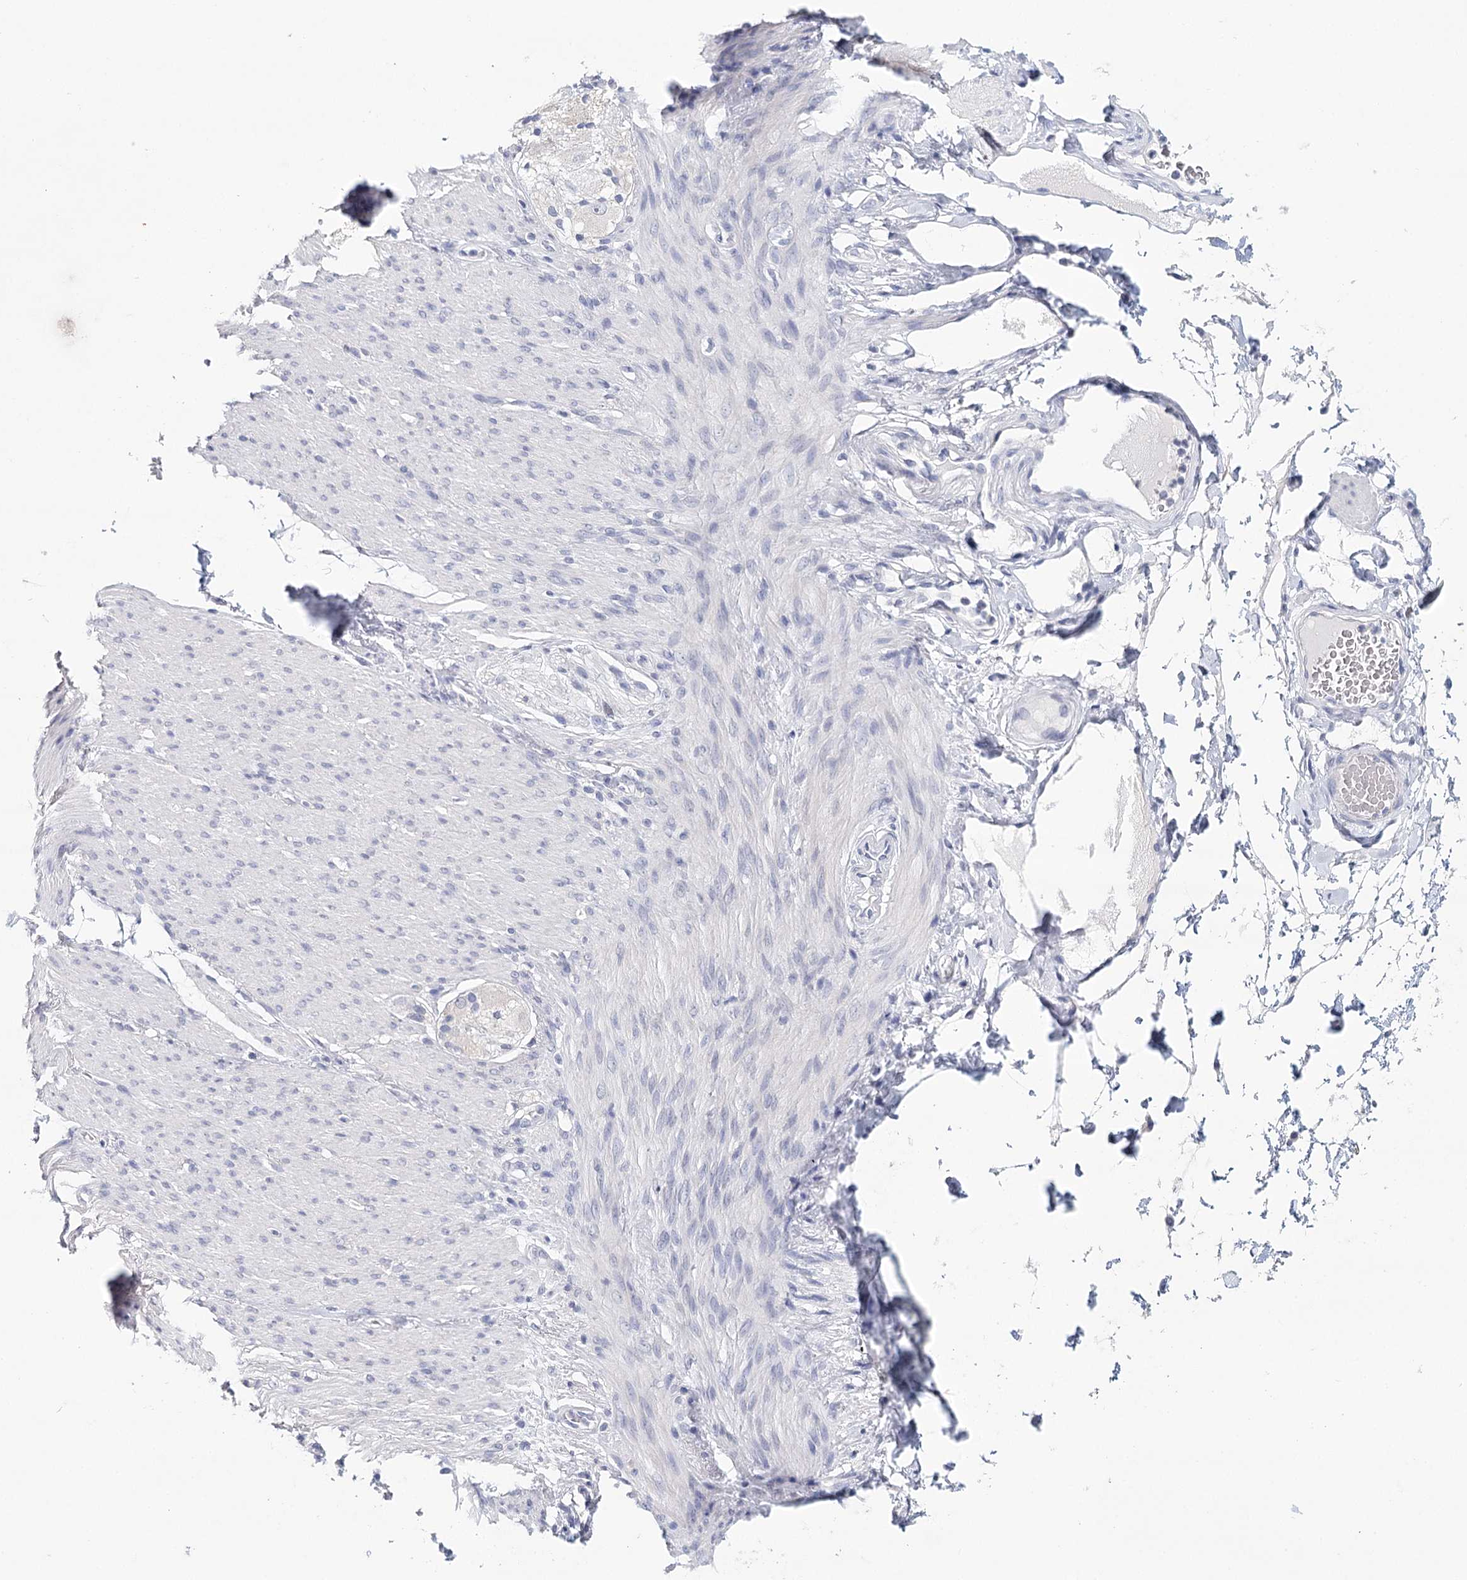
{"staining": {"intensity": "negative", "quantity": "none", "location": "none"}, "tissue": "adipose tissue", "cell_type": "Adipocytes", "image_type": "normal", "snomed": [{"axis": "morphology", "description": "Normal tissue, NOS"}, {"axis": "topography", "description": "Colon"}, {"axis": "topography", "description": "Peripheral nerve tissue"}], "caption": "There is no significant staining in adipocytes of adipose tissue. (DAB immunohistochemistry with hematoxylin counter stain).", "gene": "HSPA4L", "patient": {"sex": "female", "age": 61}}